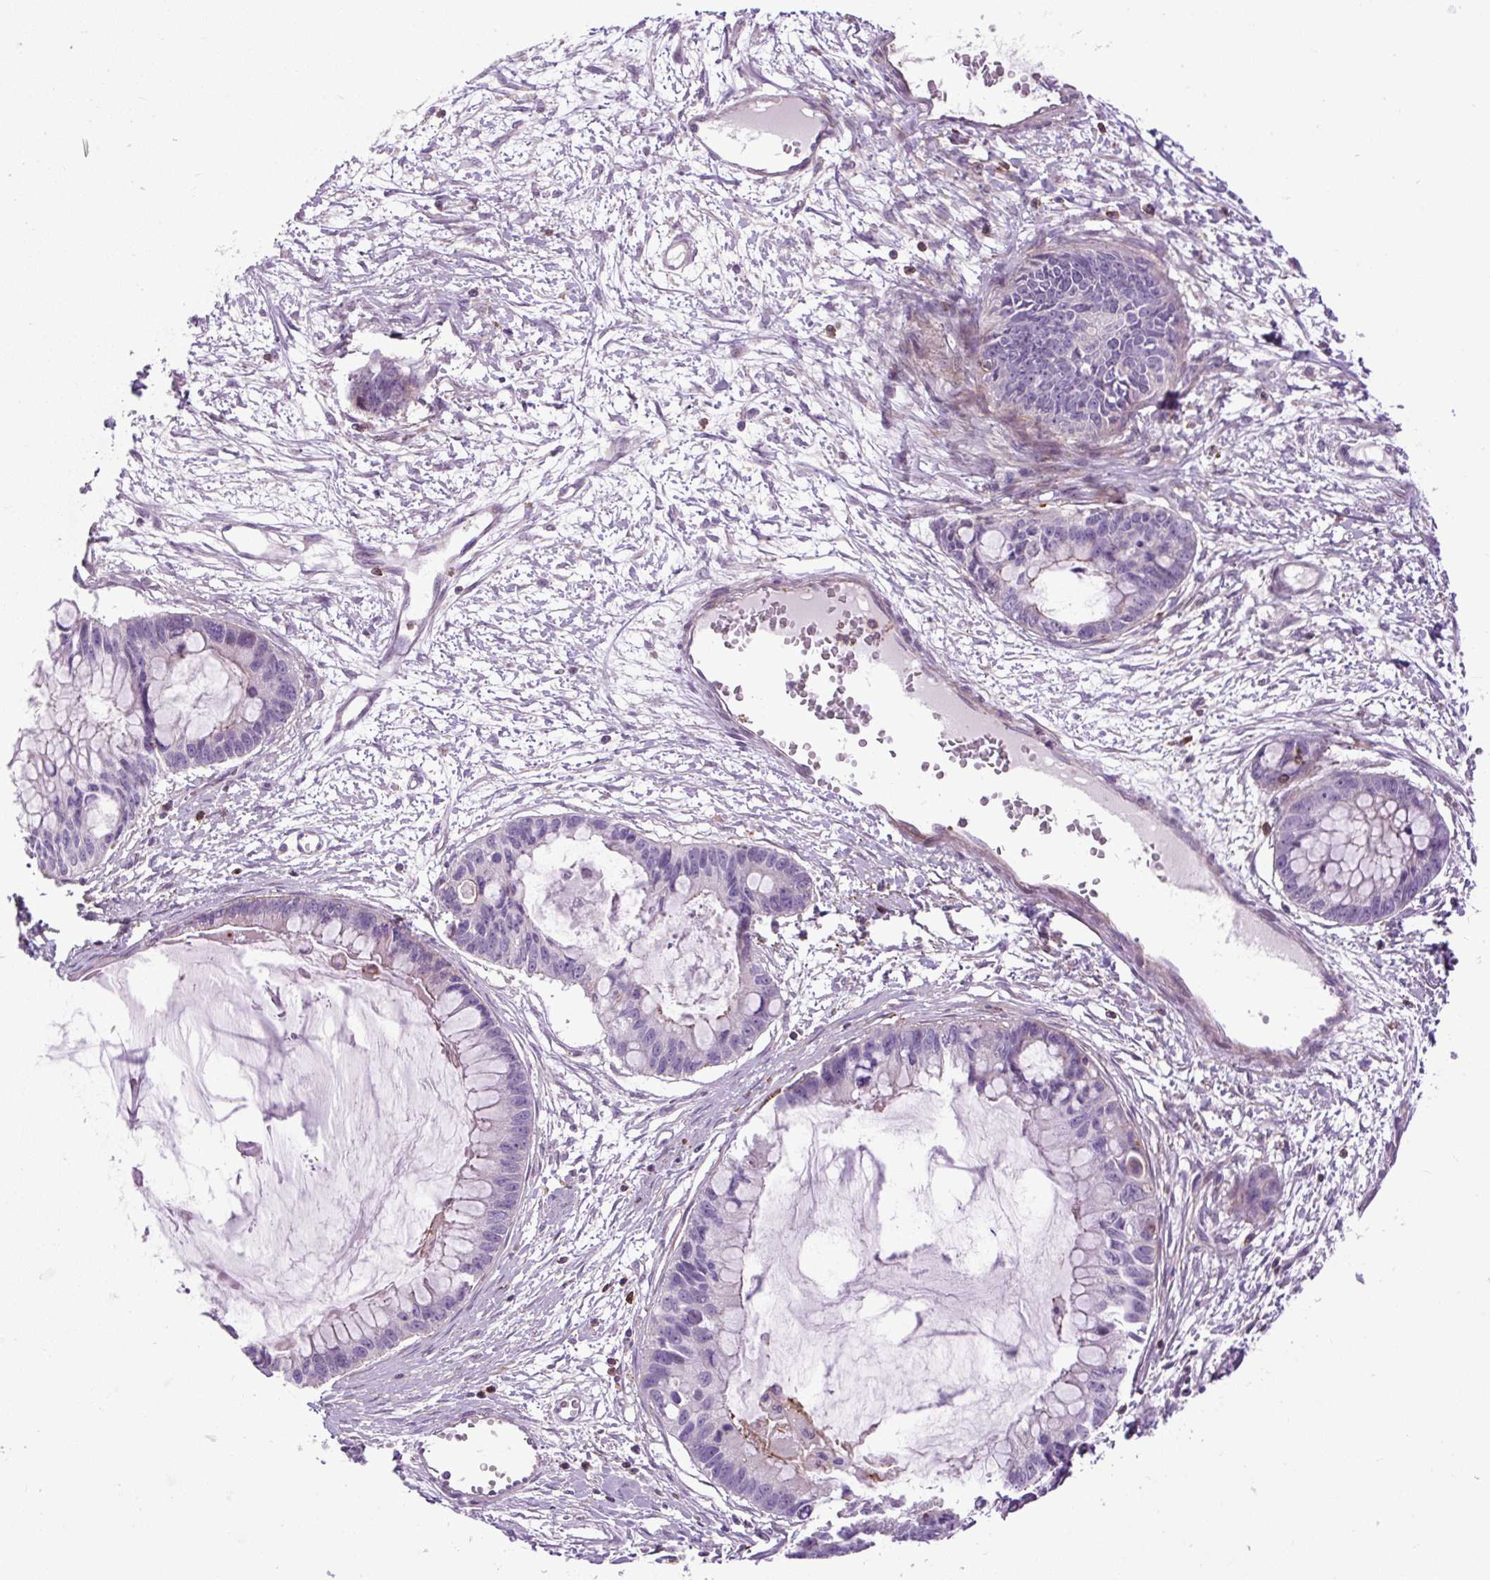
{"staining": {"intensity": "negative", "quantity": "none", "location": "none"}, "tissue": "ovarian cancer", "cell_type": "Tumor cells", "image_type": "cancer", "snomed": [{"axis": "morphology", "description": "Cystadenocarcinoma, mucinous, NOS"}, {"axis": "topography", "description": "Ovary"}], "caption": "Image shows no protein expression in tumor cells of ovarian cancer (mucinous cystadenocarcinoma) tissue.", "gene": "ZNF197", "patient": {"sex": "female", "age": 63}}